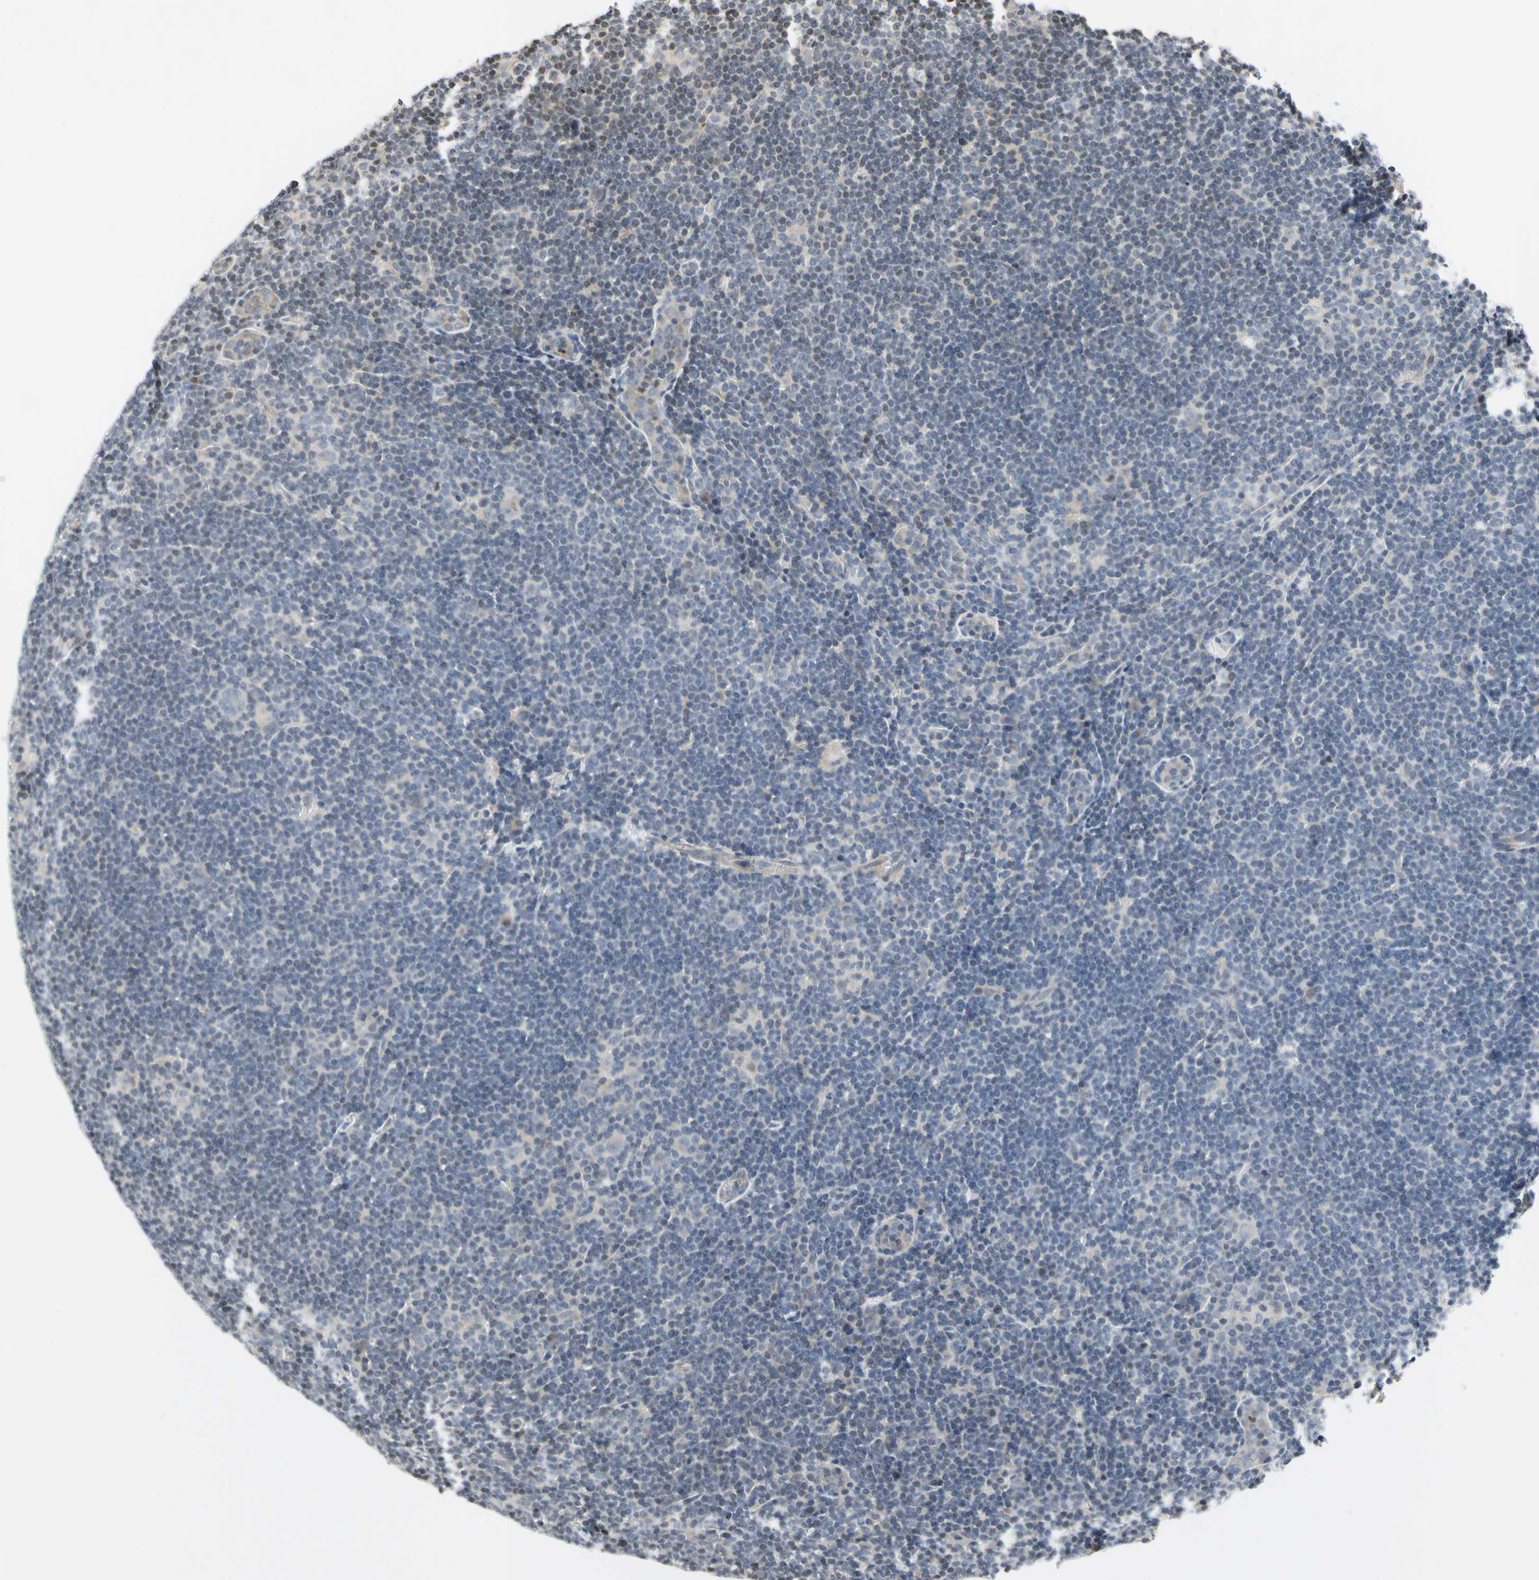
{"staining": {"intensity": "weak", "quantity": "<25%", "location": "cytoplasmic/membranous"}, "tissue": "lymphoma", "cell_type": "Tumor cells", "image_type": "cancer", "snomed": [{"axis": "morphology", "description": "Hodgkin's disease, NOS"}, {"axis": "topography", "description": "Lymph node"}], "caption": "Tumor cells show no significant staining in lymphoma.", "gene": "ARG1", "patient": {"sex": "female", "age": 57}}